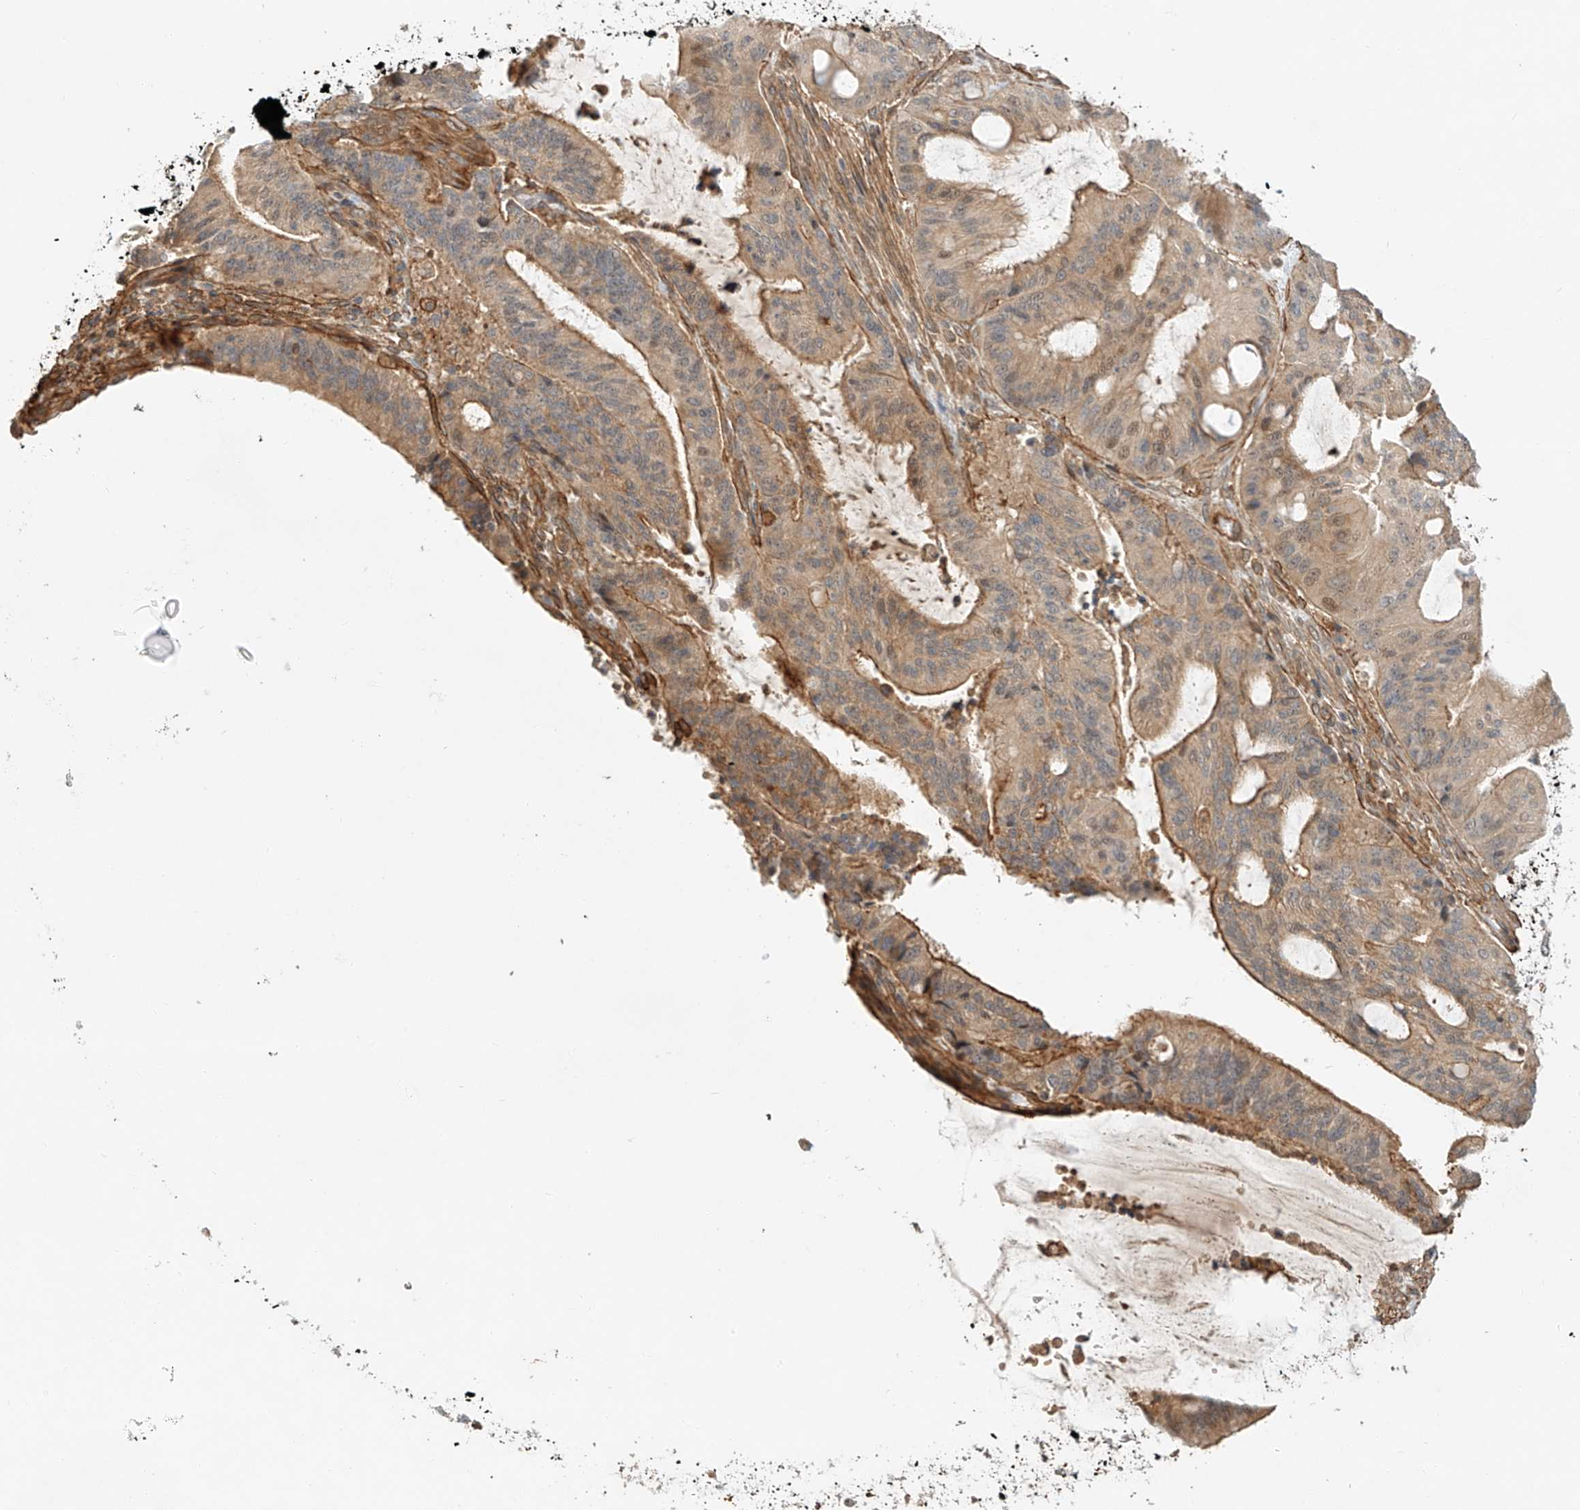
{"staining": {"intensity": "moderate", "quantity": "25%-75%", "location": "cytoplasmic/membranous"}, "tissue": "pancreatic cancer", "cell_type": "Tumor cells", "image_type": "cancer", "snomed": [{"axis": "morphology", "description": "Adenocarcinoma, NOS"}, {"axis": "topography", "description": "Pancreas"}], "caption": "Immunohistochemistry (IHC) micrograph of neoplastic tissue: pancreatic cancer stained using immunohistochemistry displays medium levels of moderate protein expression localized specifically in the cytoplasmic/membranous of tumor cells, appearing as a cytoplasmic/membranous brown color.", "gene": "CSMD3", "patient": {"sex": "female", "age": 61}}